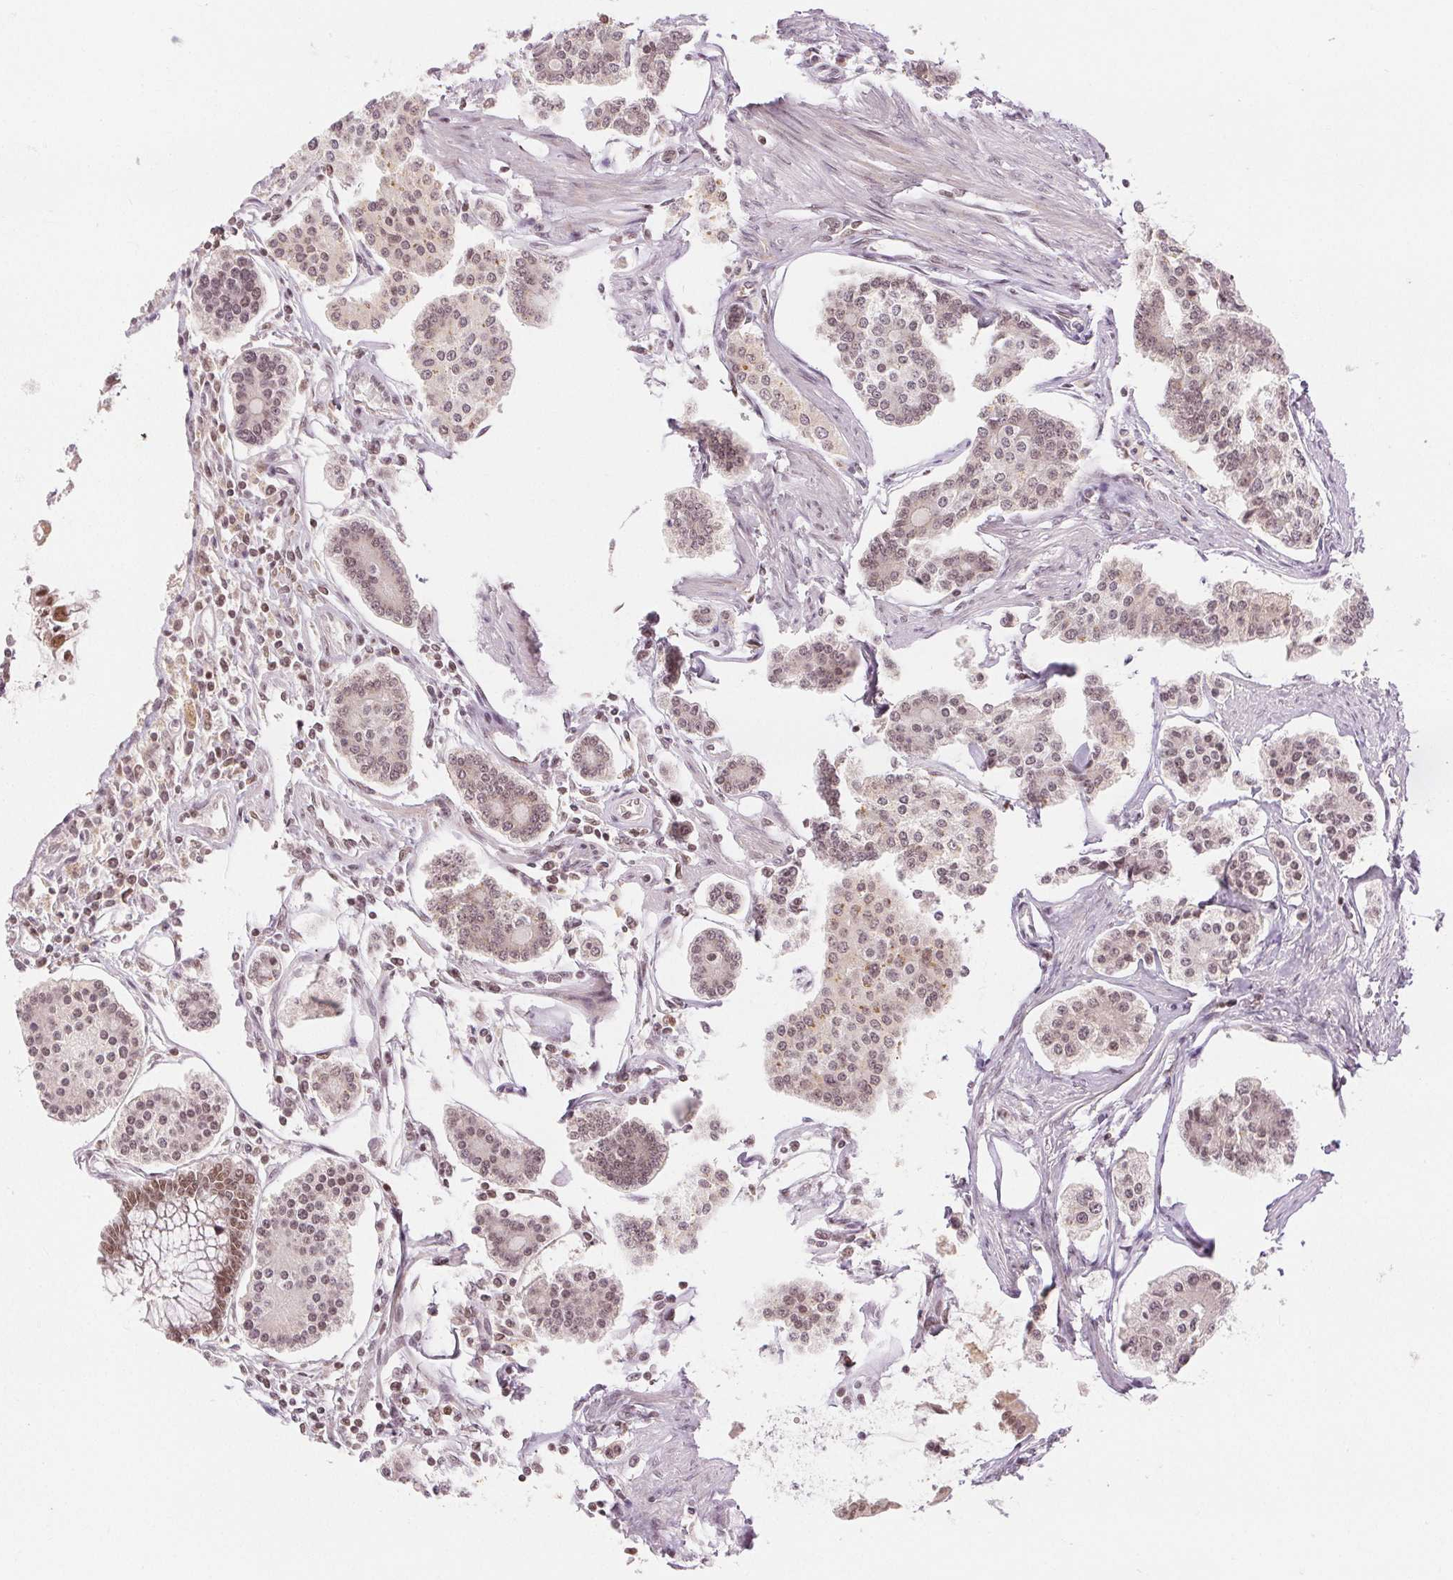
{"staining": {"intensity": "weak", "quantity": ">75%", "location": "nuclear"}, "tissue": "carcinoid", "cell_type": "Tumor cells", "image_type": "cancer", "snomed": [{"axis": "morphology", "description": "Carcinoid, malignant, NOS"}, {"axis": "topography", "description": "Small intestine"}], "caption": "A brown stain shows weak nuclear staining of a protein in carcinoid (malignant) tumor cells.", "gene": "DEK", "patient": {"sex": "female", "age": 65}}